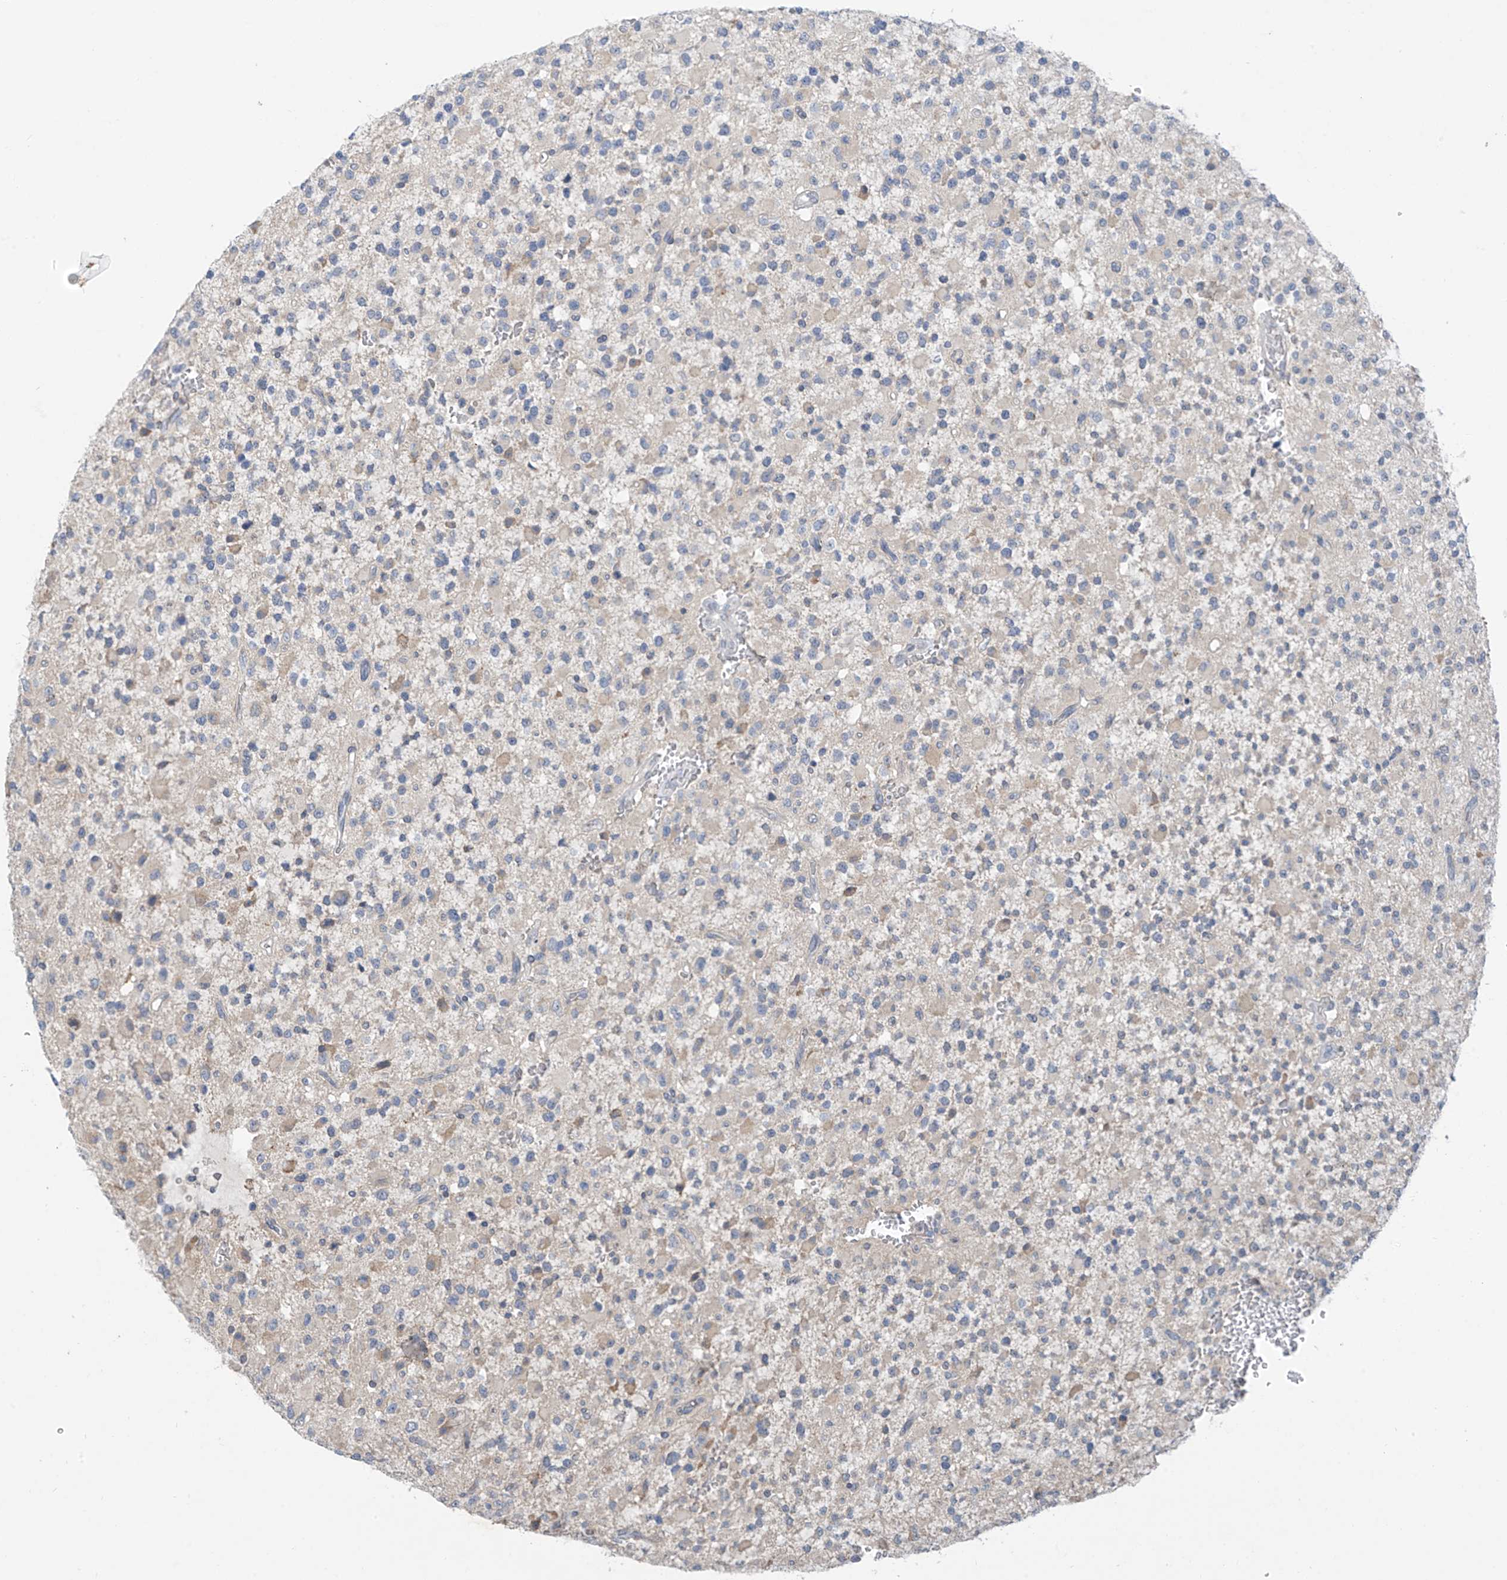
{"staining": {"intensity": "negative", "quantity": "none", "location": "none"}, "tissue": "glioma", "cell_type": "Tumor cells", "image_type": "cancer", "snomed": [{"axis": "morphology", "description": "Glioma, malignant, High grade"}, {"axis": "topography", "description": "Brain"}], "caption": "Protein analysis of malignant high-grade glioma displays no significant positivity in tumor cells. (DAB immunohistochemistry with hematoxylin counter stain).", "gene": "CYP4V2", "patient": {"sex": "male", "age": 34}}